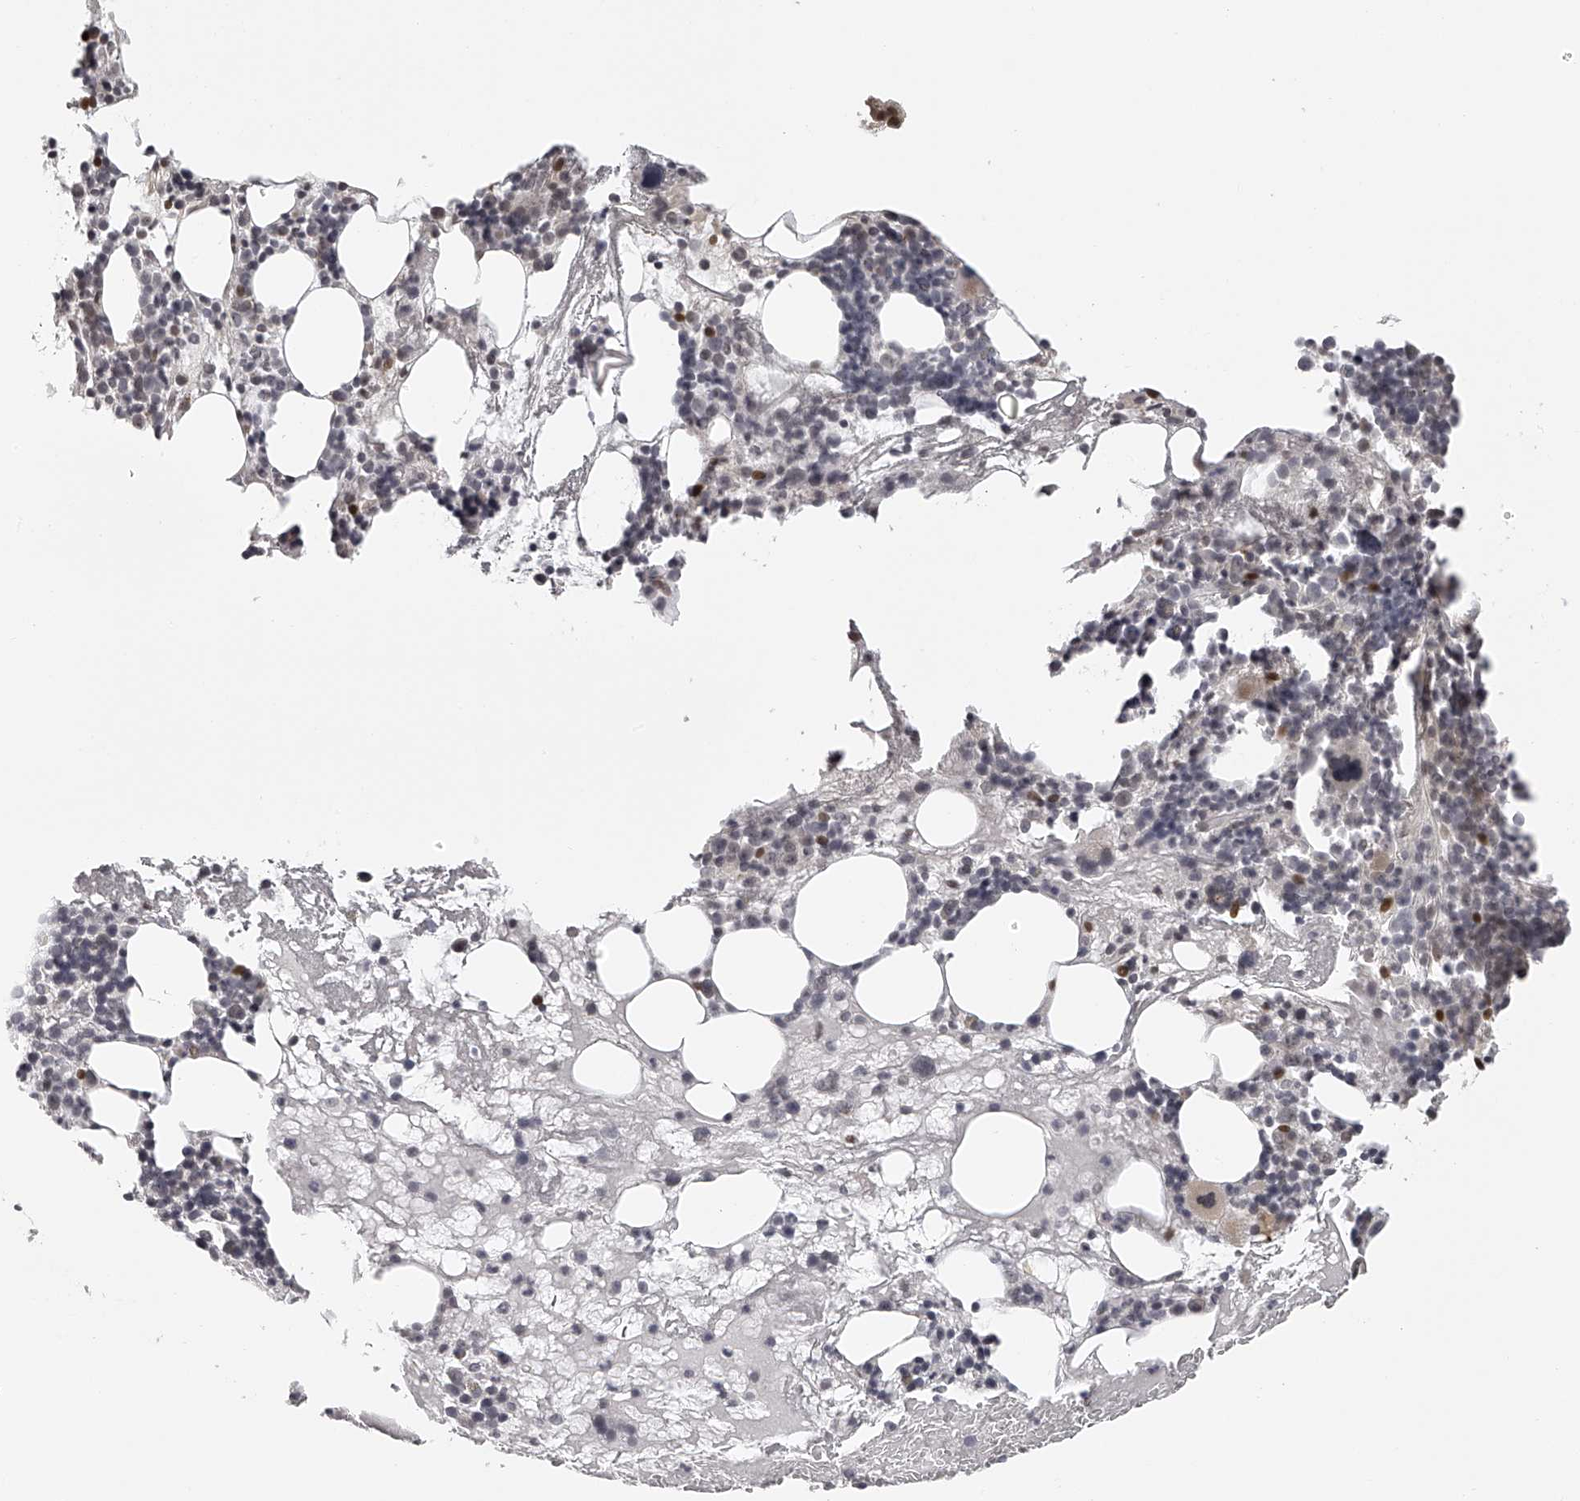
{"staining": {"intensity": "moderate", "quantity": "<25%", "location": "nuclear"}, "tissue": "bone marrow", "cell_type": "Hematopoietic cells", "image_type": "normal", "snomed": [{"axis": "morphology", "description": "Normal tissue, NOS"}, {"axis": "morphology", "description": "Inflammation, NOS"}, {"axis": "topography", "description": "Bone marrow"}], "caption": "Protein staining of benign bone marrow reveals moderate nuclear positivity in approximately <25% of hematopoietic cells. The staining was performed using DAB (3,3'-diaminobenzidine), with brown indicating positive protein expression. Nuclei are stained blue with hematoxylin.", "gene": "RNF220", "patient": {"sex": "female", "age": 77}}